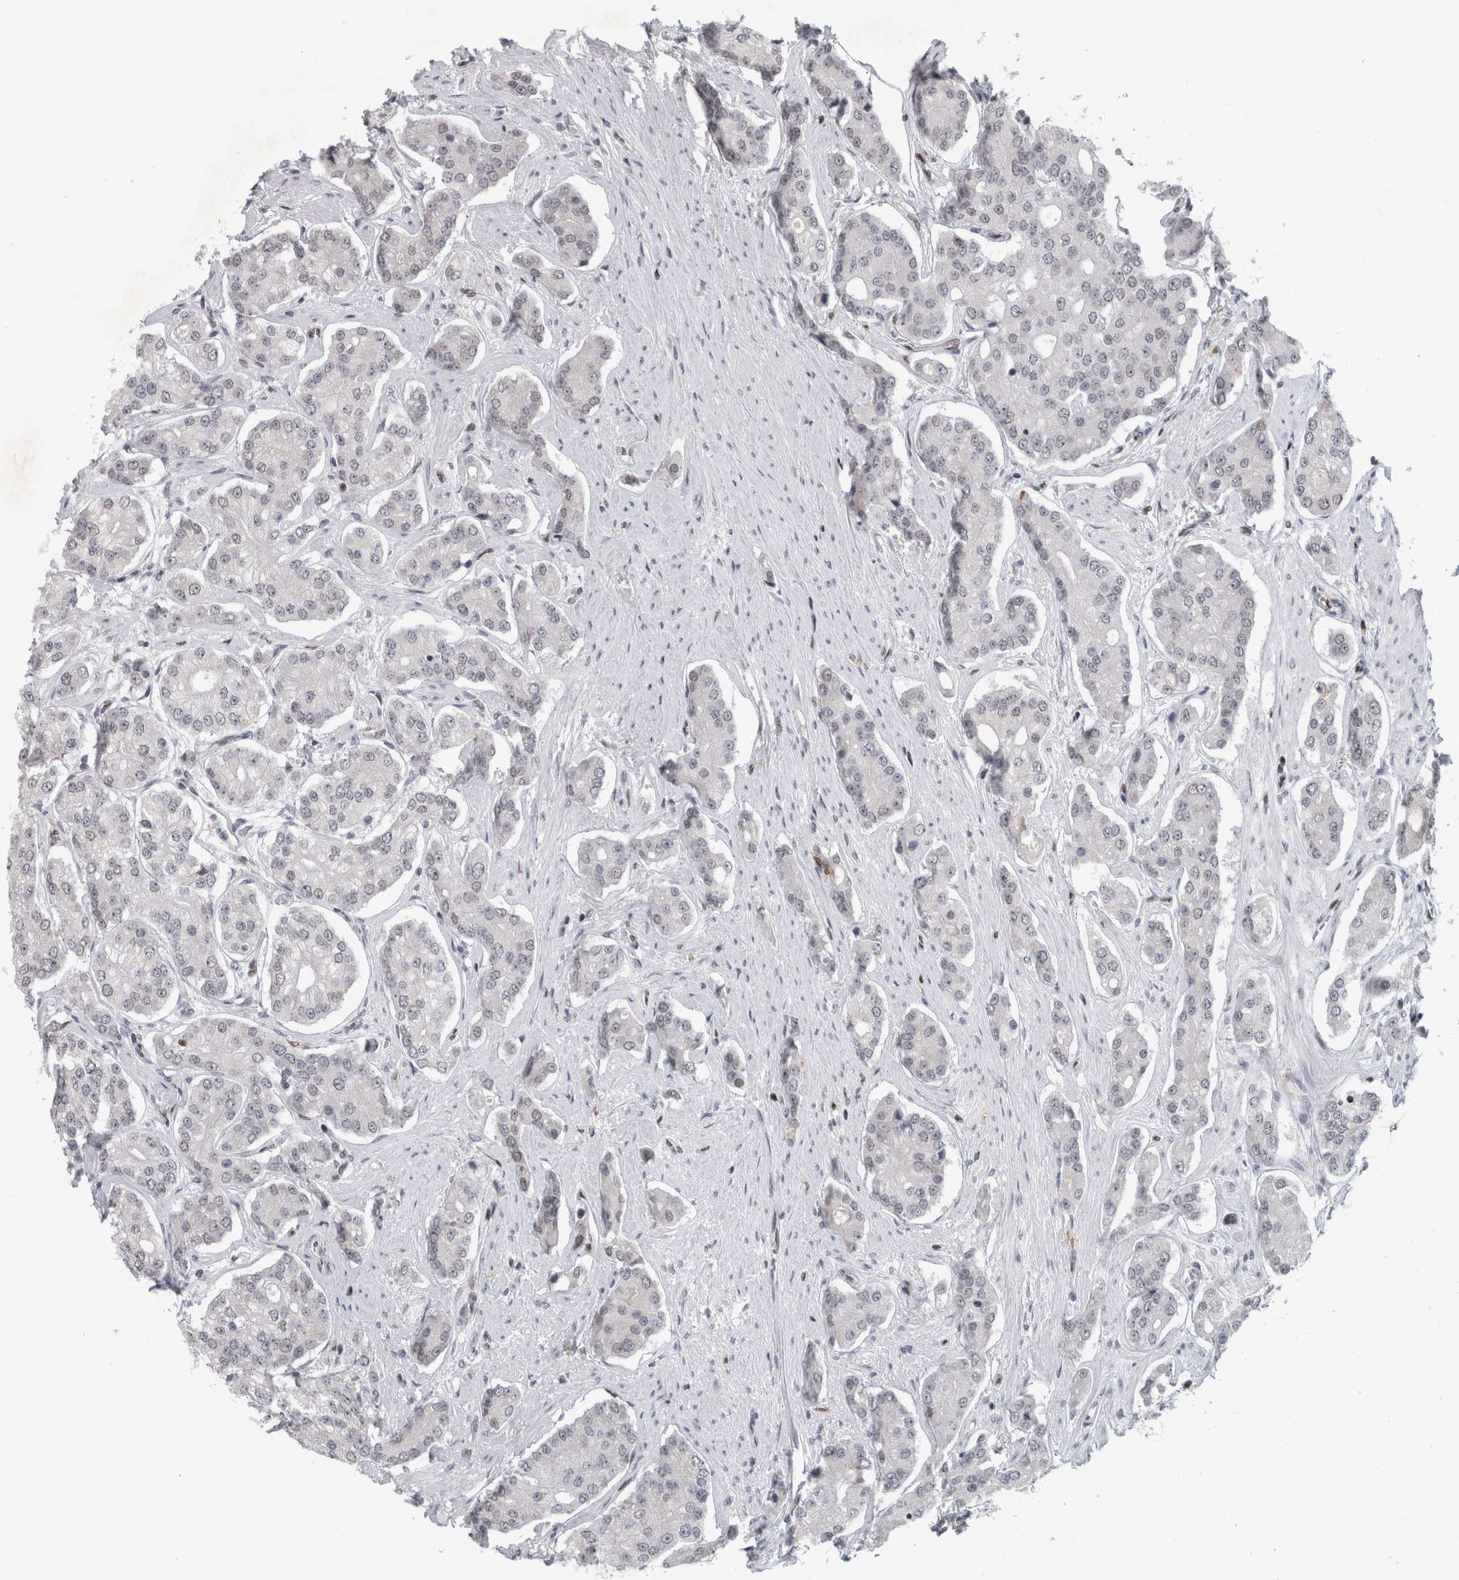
{"staining": {"intensity": "negative", "quantity": "none", "location": "none"}, "tissue": "prostate cancer", "cell_type": "Tumor cells", "image_type": "cancer", "snomed": [{"axis": "morphology", "description": "Adenocarcinoma, High grade"}, {"axis": "topography", "description": "Prostate"}], "caption": "The micrograph exhibits no staining of tumor cells in adenocarcinoma (high-grade) (prostate). (IHC, brightfield microscopy, high magnification).", "gene": "SRARP", "patient": {"sex": "male", "age": 71}}